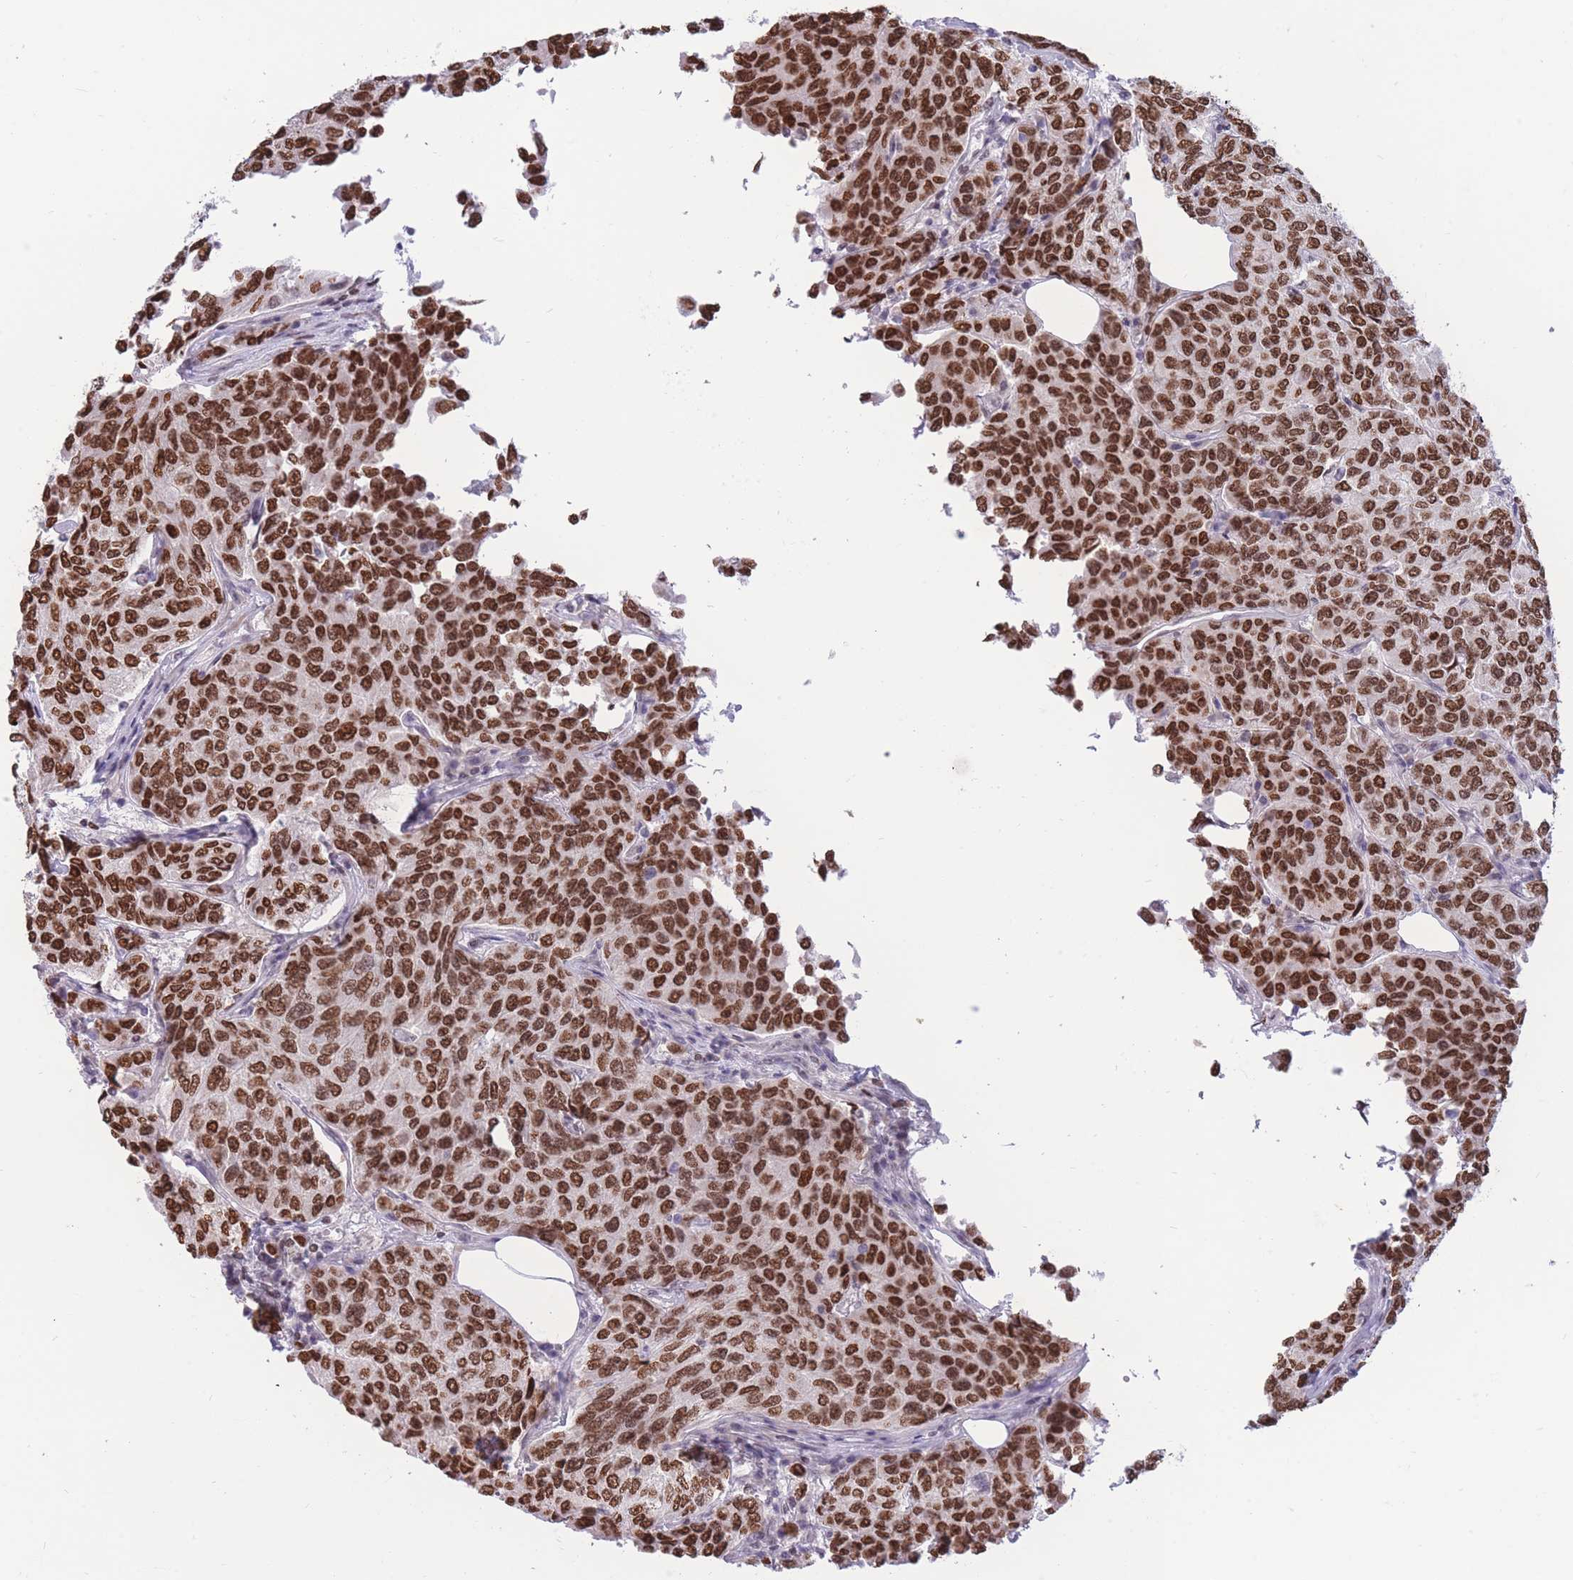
{"staining": {"intensity": "moderate", "quantity": ">75%", "location": "nuclear"}, "tissue": "breast cancer", "cell_type": "Tumor cells", "image_type": "cancer", "snomed": [{"axis": "morphology", "description": "Duct carcinoma"}, {"axis": "topography", "description": "Breast"}], "caption": "Protein staining shows moderate nuclear expression in approximately >75% of tumor cells in breast cancer.", "gene": "HMGN1", "patient": {"sex": "female", "age": 55}}